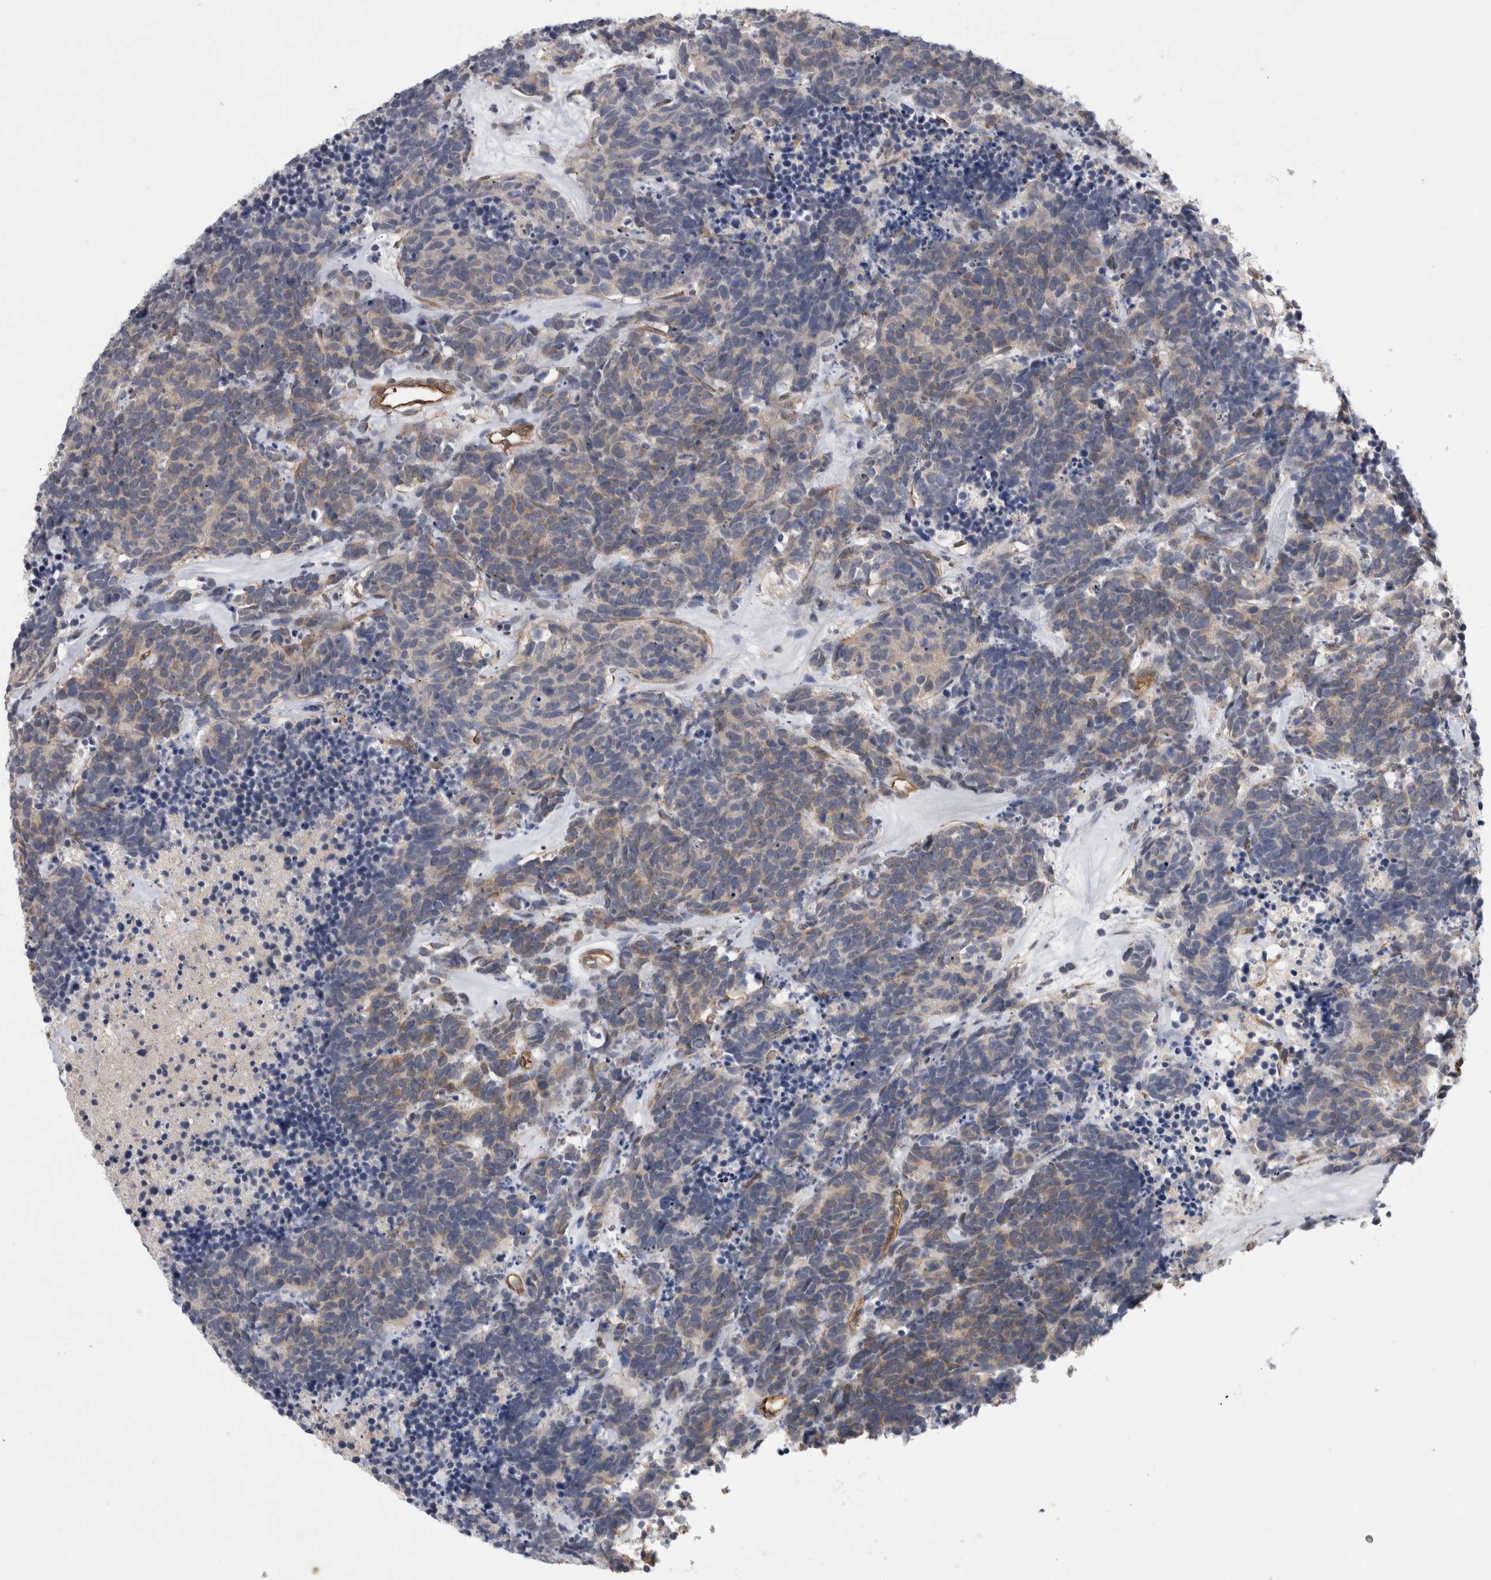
{"staining": {"intensity": "weak", "quantity": ">75%", "location": "cytoplasmic/membranous"}, "tissue": "carcinoid", "cell_type": "Tumor cells", "image_type": "cancer", "snomed": [{"axis": "morphology", "description": "Carcinoma, NOS"}, {"axis": "morphology", "description": "Carcinoid, malignant, NOS"}, {"axis": "topography", "description": "Urinary bladder"}], "caption": "The image demonstrates immunohistochemical staining of carcinoma. There is weak cytoplasmic/membranous positivity is appreciated in about >75% of tumor cells.", "gene": "ANKFY1", "patient": {"sex": "male", "age": 57}}